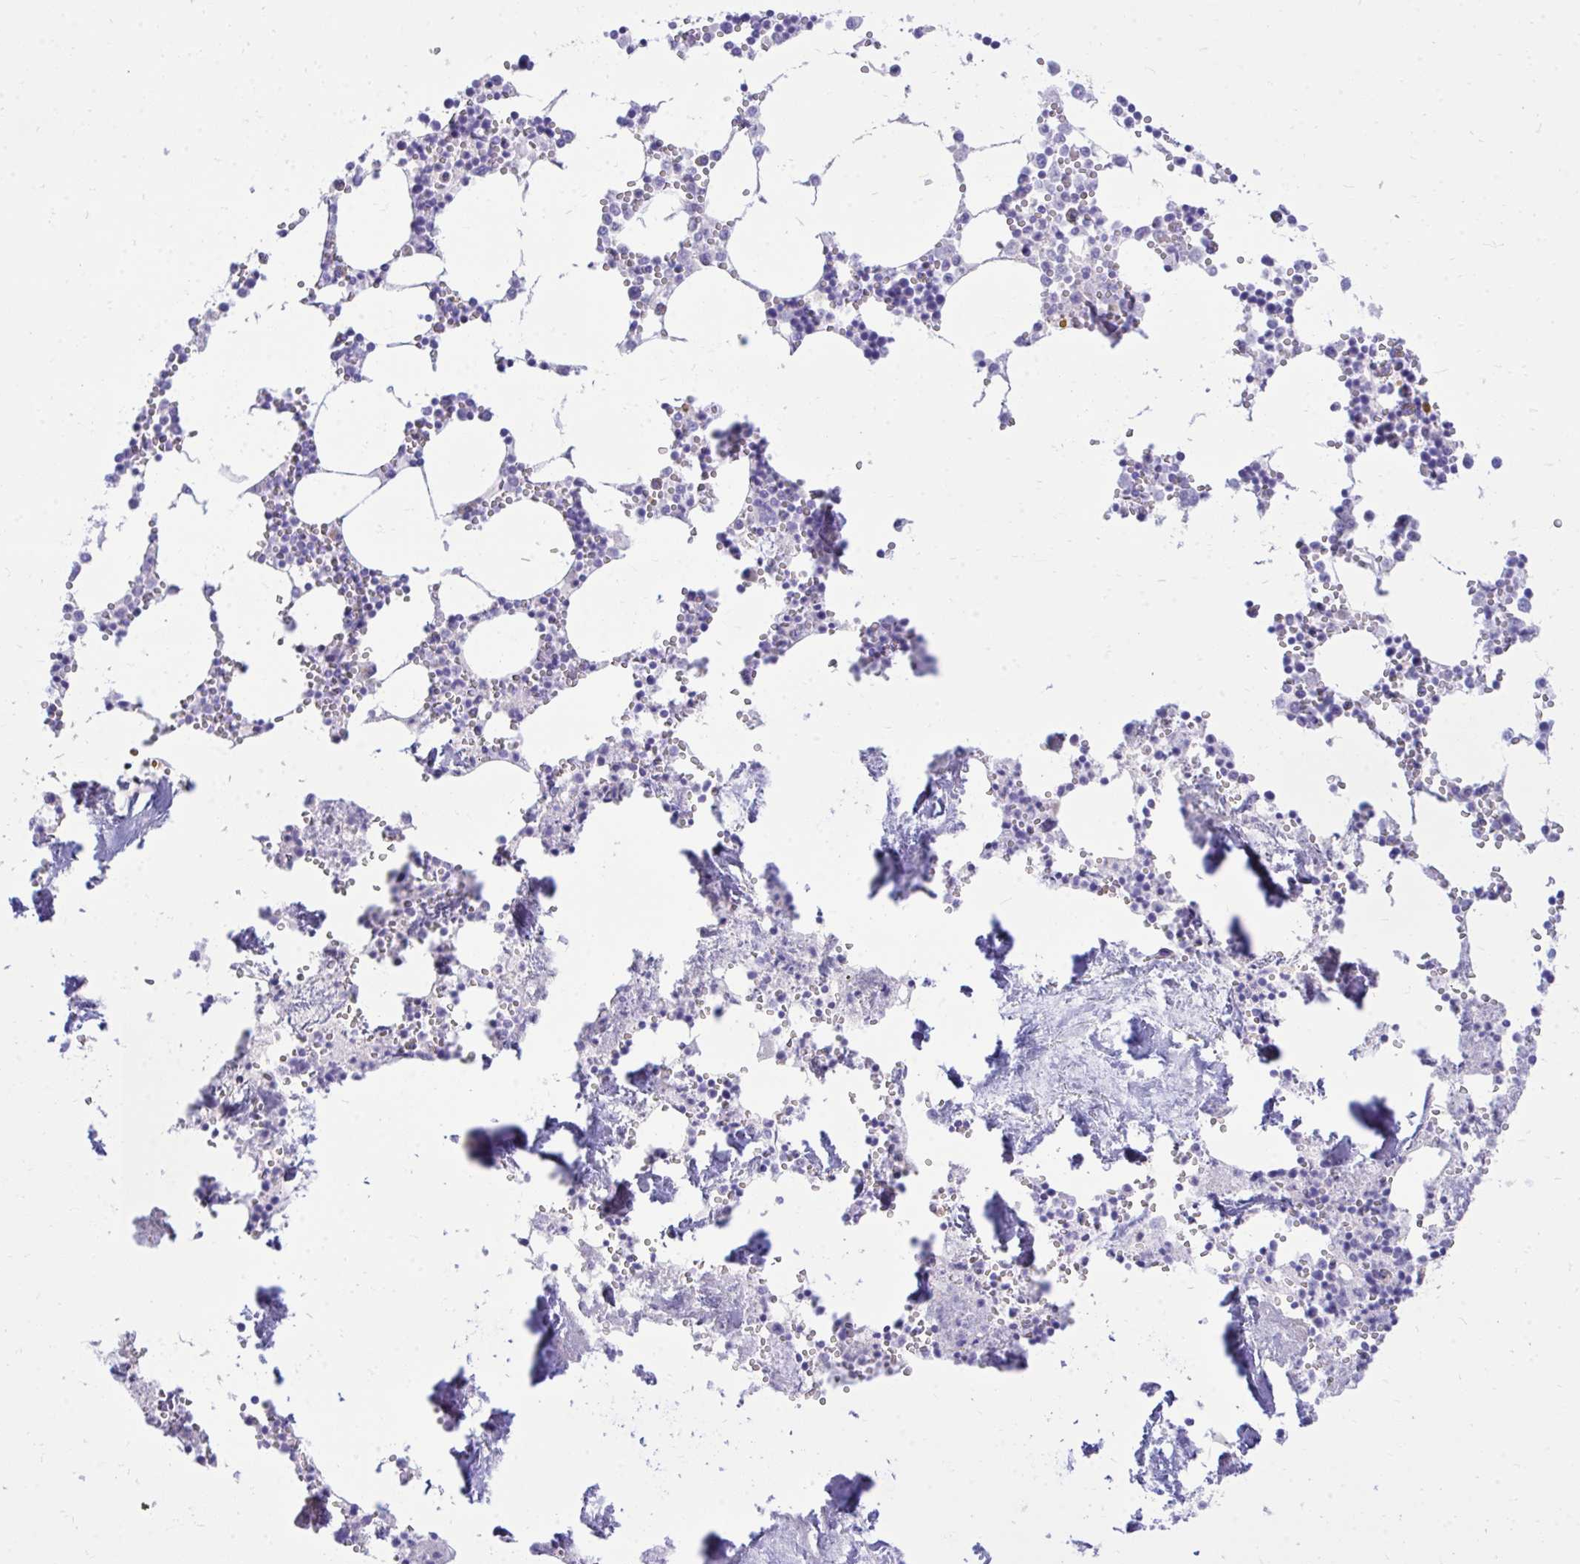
{"staining": {"intensity": "negative", "quantity": "none", "location": "none"}, "tissue": "bone marrow", "cell_type": "Hematopoietic cells", "image_type": "normal", "snomed": [{"axis": "morphology", "description": "Normal tissue, NOS"}, {"axis": "topography", "description": "Bone marrow"}], "caption": "IHC of normal human bone marrow exhibits no expression in hematopoietic cells.", "gene": "ANKDD1B", "patient": {"sex": "male", "age": 54}}